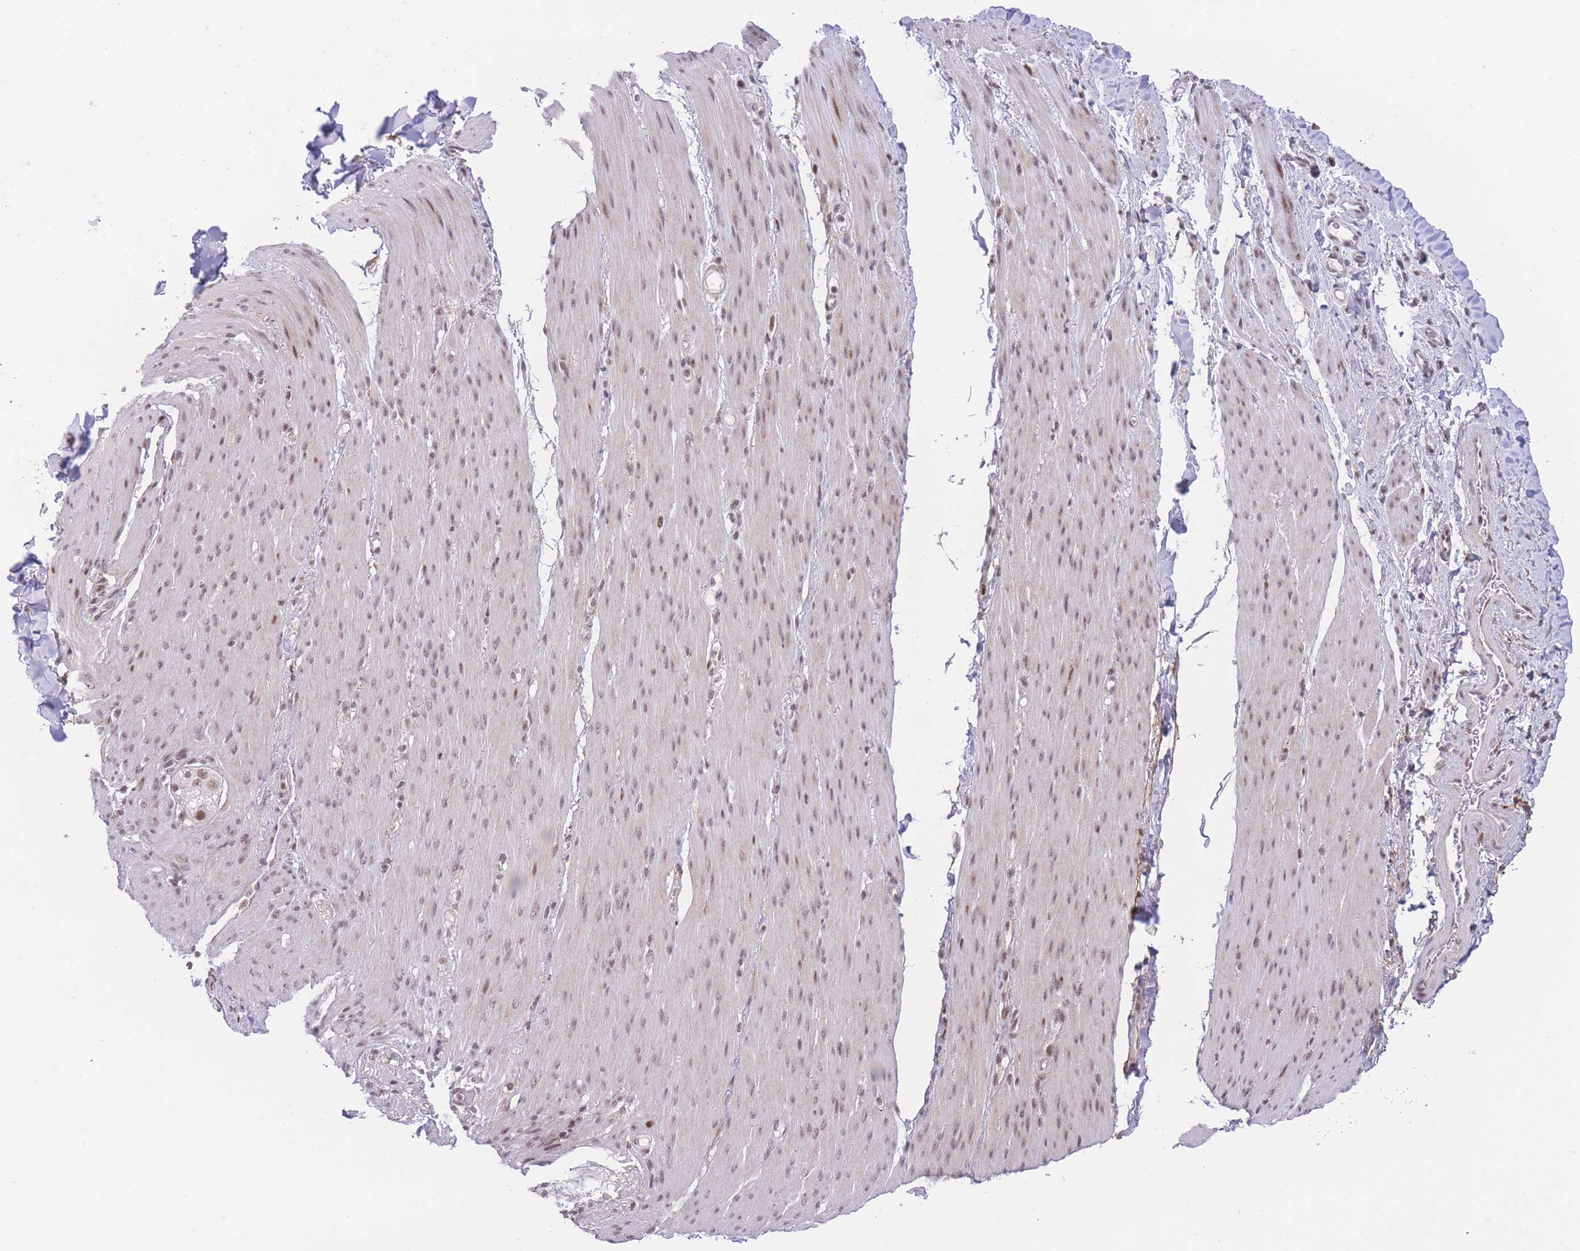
{"staining": {"intensity": "moderate", "quantity": "25%-75%", "location": "nuclear"}, "tissue": "adipose tissue", "cell_type": "Adipocytes", "image_type": "normal", "snomed": [{"axis": "morphology", "description": "Normal tissue, NOS"}, {"axis": "topography", "description": "Colon"}, {"axis": "topography", "description": "Peripheral nerve tissue"}], "caption": "Protein analysis of benign adipose tissue exhibits moderate nuclear expression in about 25%-75% of adipocytes. The protein of interest is shown in brown color, while the nuclei are stained blue.", "gene": "PCIF1", "patient": {"sex": "female", "age": 61}}